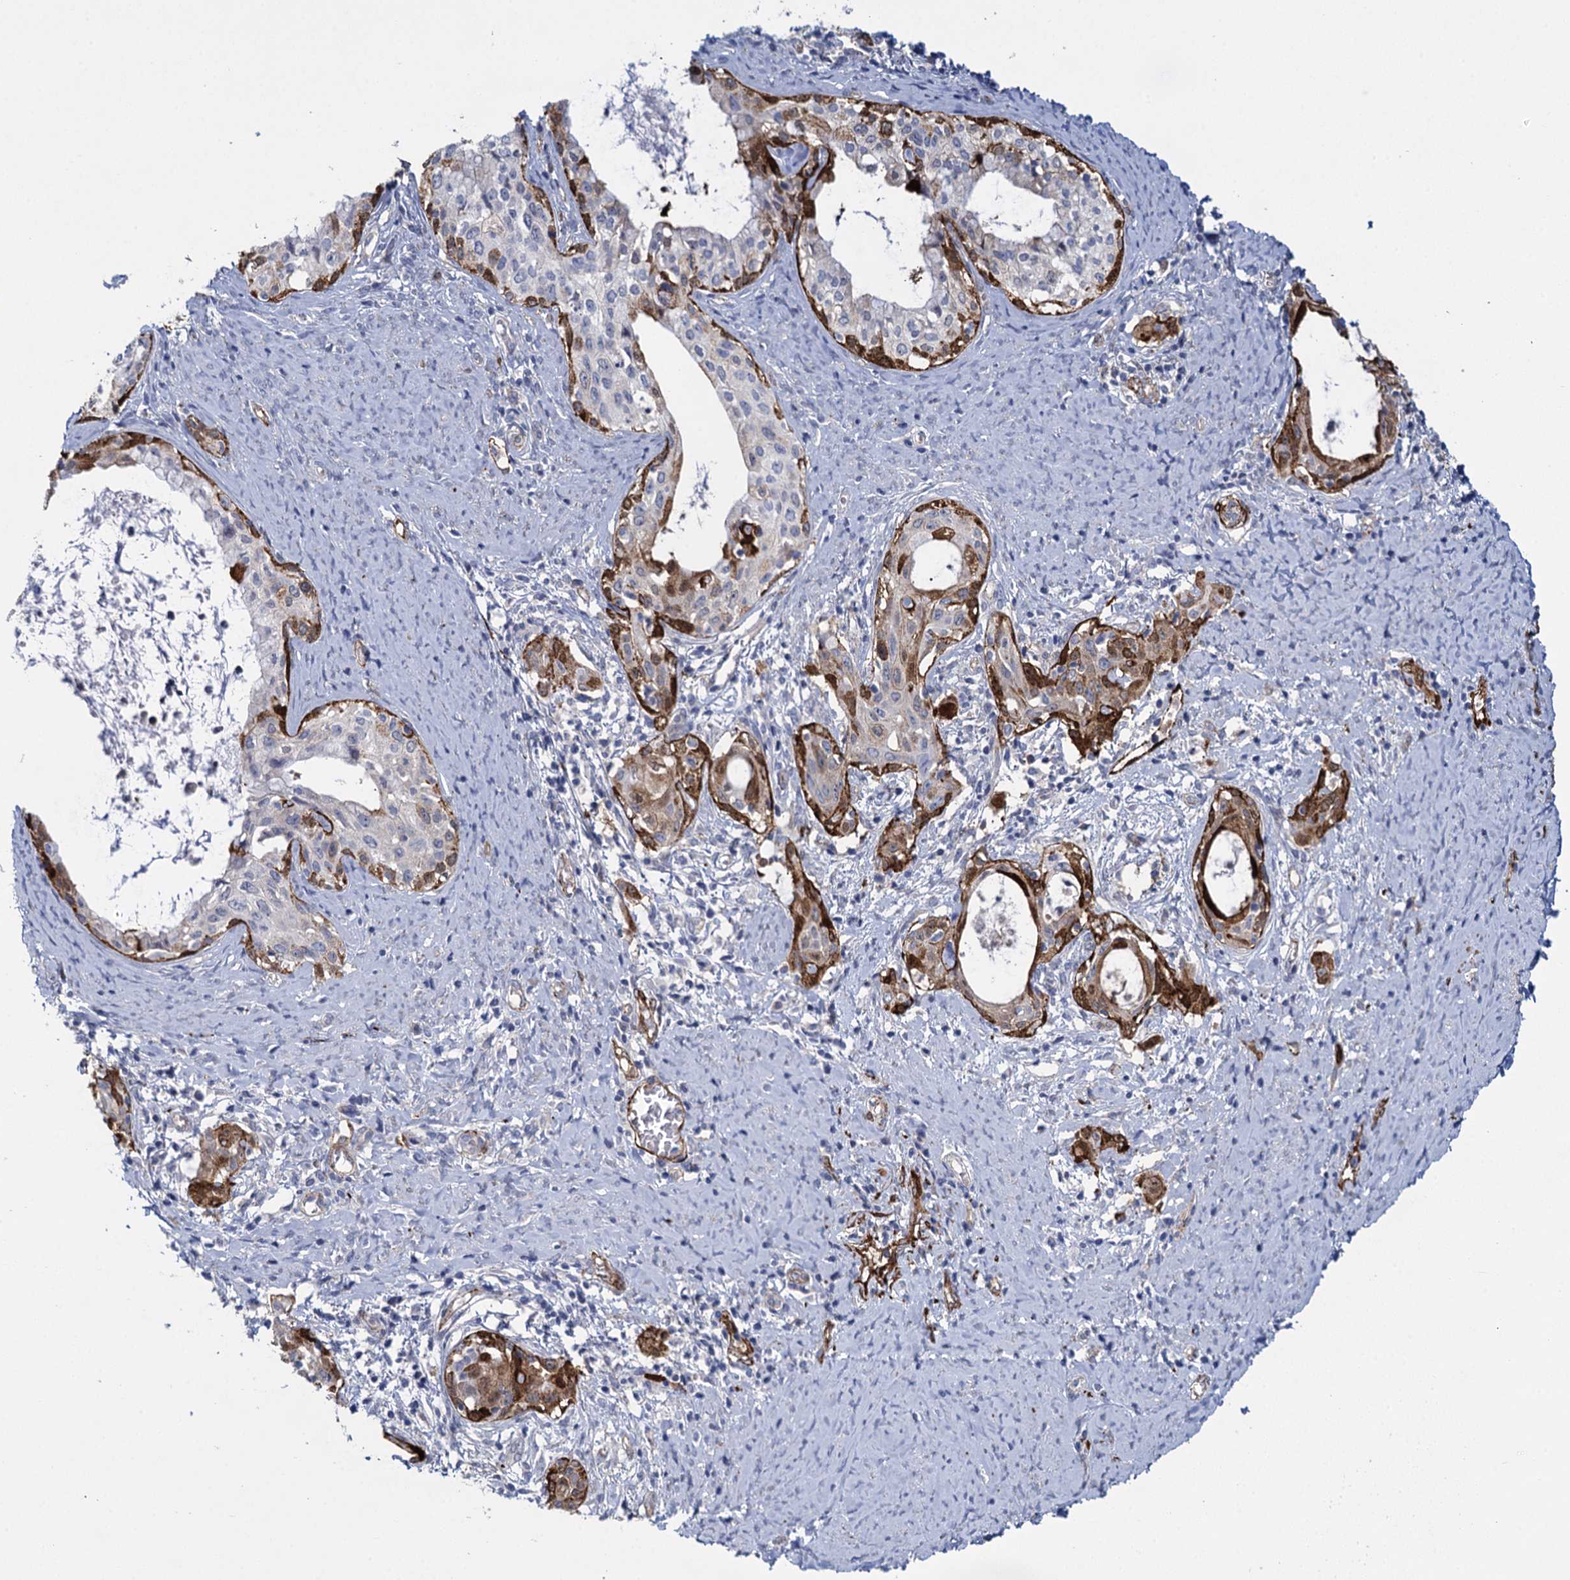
{"staining": {"intensity": "moderate", "quantity": "25%-75%", "location": "cytoplasmic/membranous"}, "tissue": "cervical cancer", "cell_type": "Tumor cells", "image_type": "cancer", "snomed": [{"axis": "morphology", "description": "Squamous cell carcinoma, NOS"}, {"axis": "morphology", "description": "Adenocarcinoma, NOS"}, {"axis": "topography", "description": "Cervix"}], "caption": "About 25%-75% of tumor cells in cervical cancer (adenocarcinoma) show moderate cytoplasmic/membranous protein positivity as visualized by brown immunohistochemical staining.", "gene": "SNCG", "patient": {"sex": "female", "age": 52}}